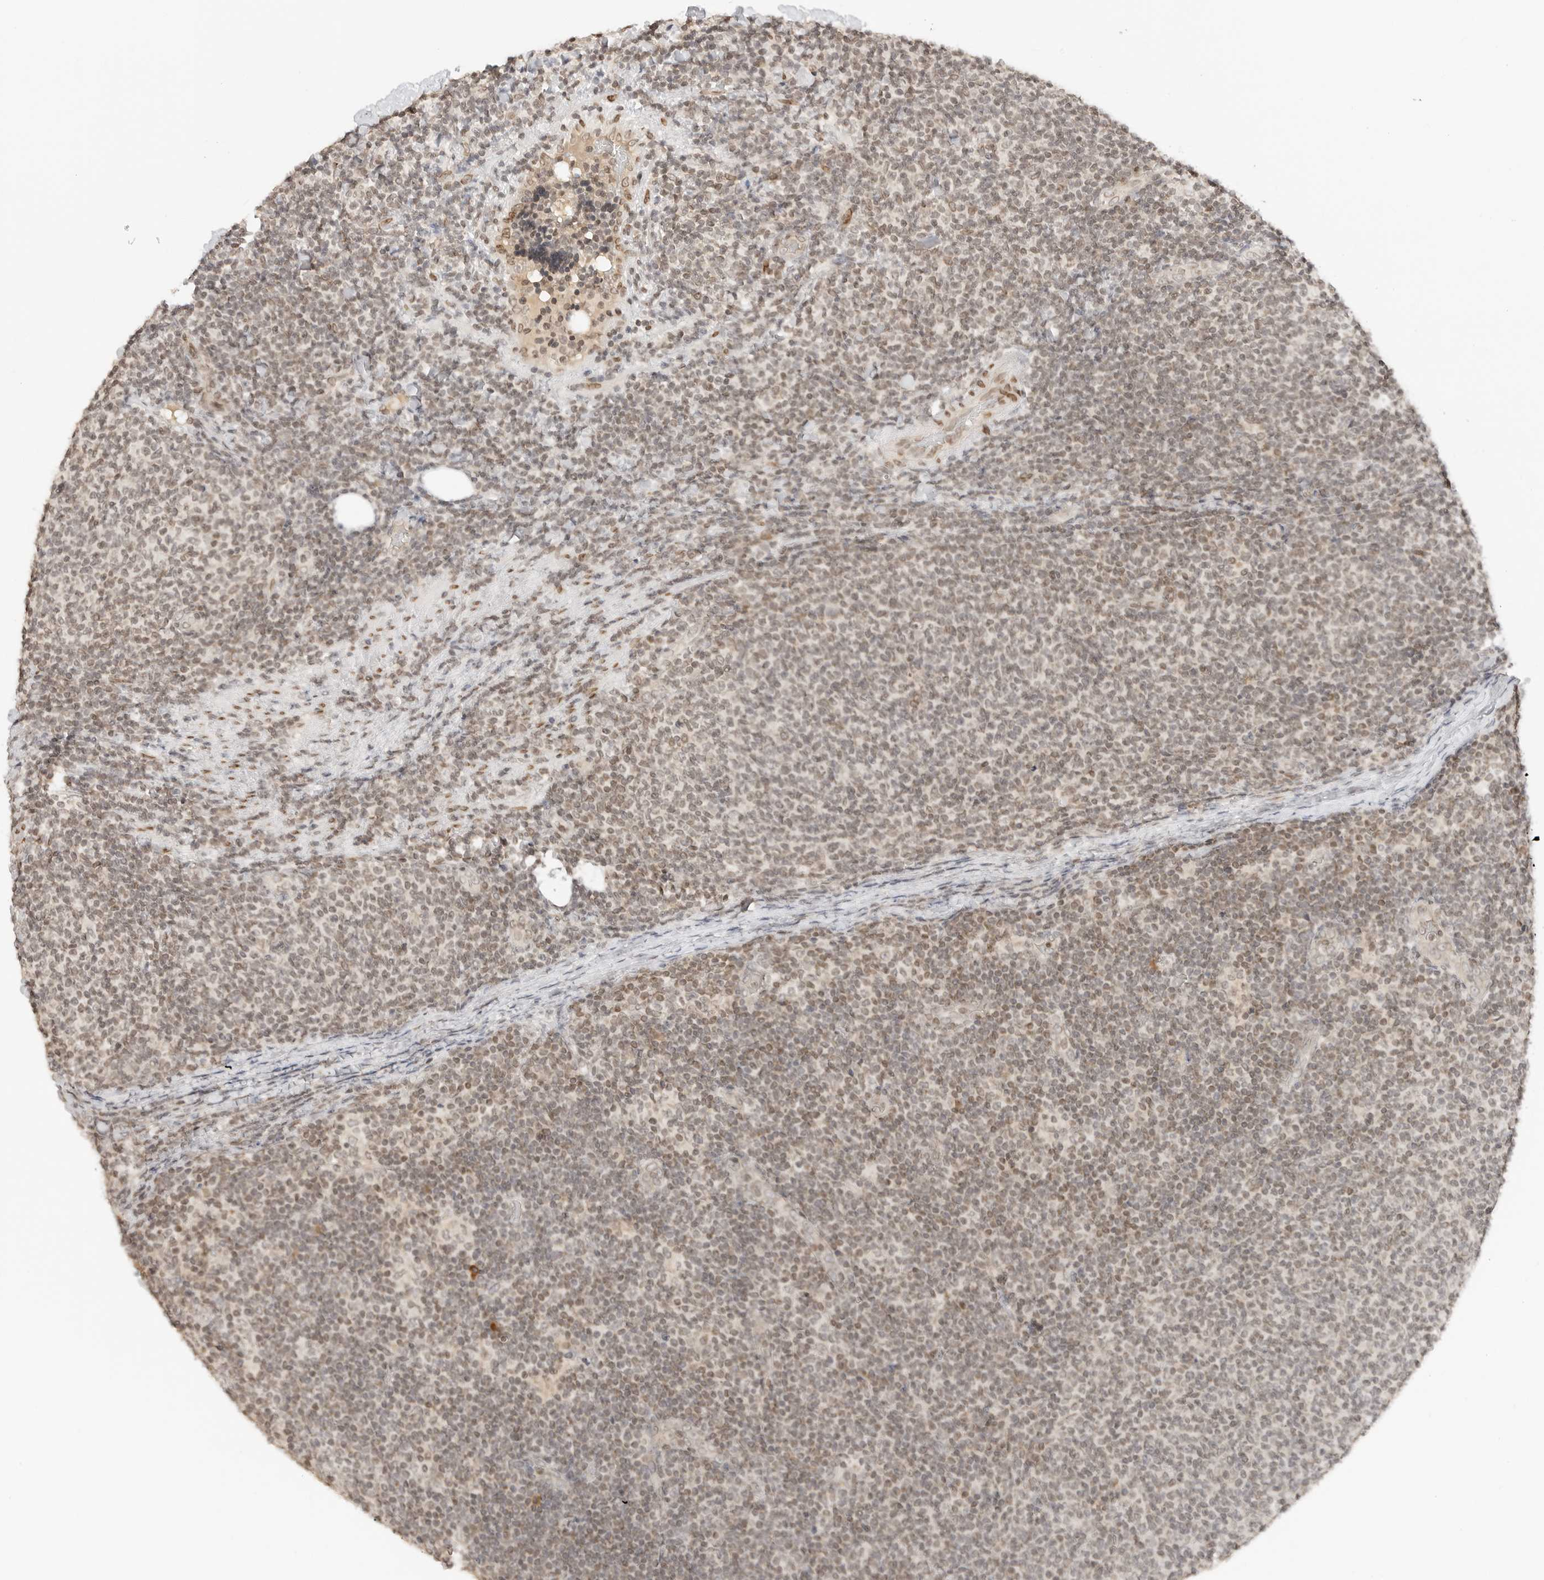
{"staining": {"intensity": "weak", "quantity": "25%-75%", "location": "nuclear"}, "tissue": "lymphoma", "cell_type": "Tumor cells", "image_type": "cancer", "snomed": [{"axis": "morphology", "description": "Malignant lymphoma, non-Hodgkin's type, Low grade"}, {"axis": "topography", "description": "Lymph node"}], "caption": "Immunohistochemistry (DAB) staining of human lymphoma reveals weak nuclear protein positivity in approximately 25%-75% of tumor cells. The staining is performed using DAB brown chromogen to label protein expression. The nuclei are counter-stained blue using hematoxylin.", "gene": "POLH", "patient": {"sex": "male", "age": 66}}